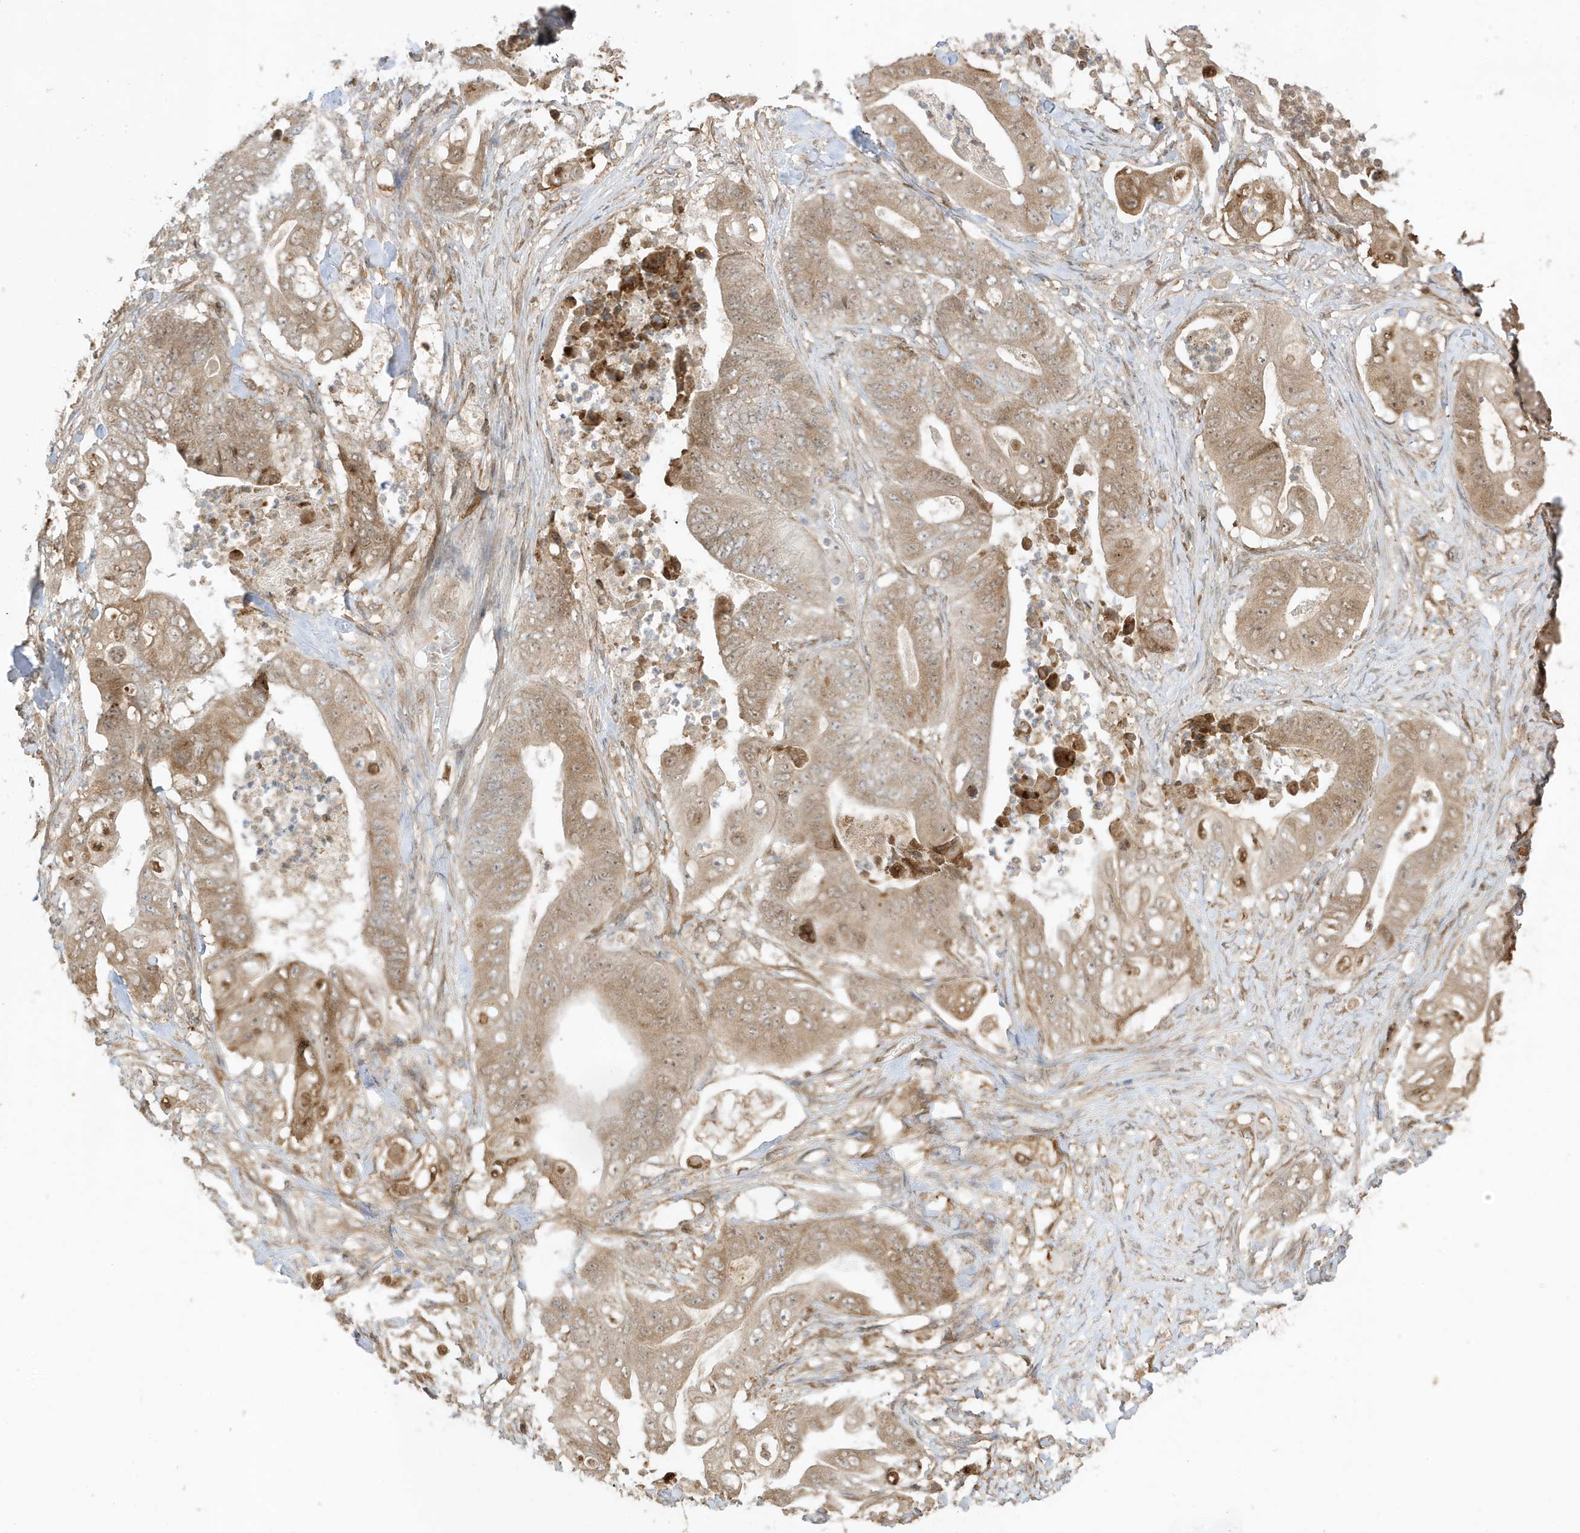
{"staining": {"intensity": "moderate", "quantity": ">75%", "location": "cytoplasmic/membranous"}, "tissue": "stomach cancer", "cell_type": "Tumor cells", "image_type": "cancer", "snomed": [{"axis": "morphology", "description": "Adenocarcinoma, NOS"}, {"axis": "topography", "description": "Stomach"}], "caption": "Immunohistochemistry staining of stomach adenocarcinoma, which exhibits medium levels of moderate cytoplasmic/membranous staining in approximately >75% of tumor cells indicating moderate cytoplasmic/membranous protein positivity. The staining was performed using DAB (brown) for protein detection and nuclei were counterstained in hematoxylin (blue).", "gene": "ZBTB41", "patient": {"sex": "female", "age": 73}}